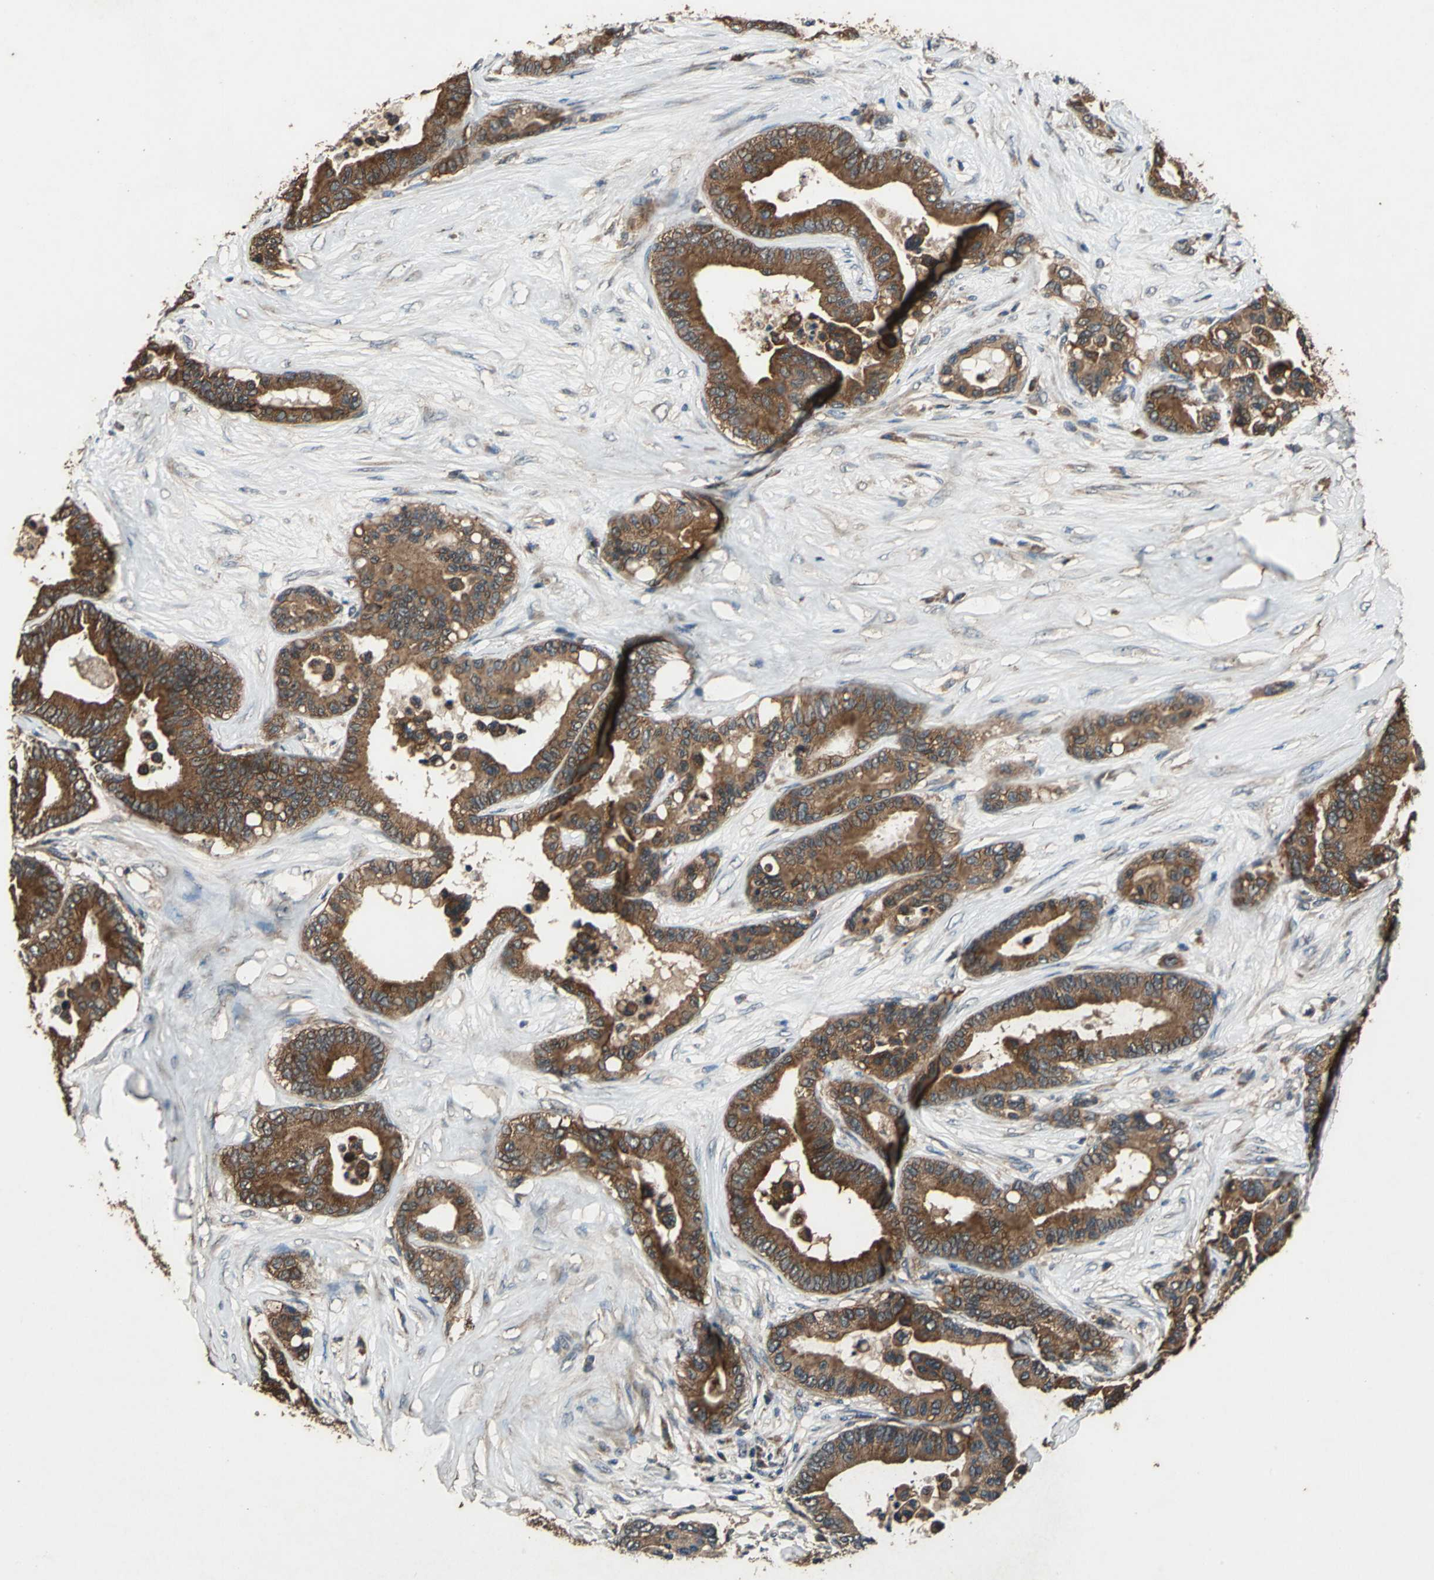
{"staining": {"intensity": "strong", "quantity": ">75%", "location": "cytoplasmic/membranous"}, "tissue": "colorectal cancer", "cell_type": "Tumor cells", "image_type": "cancer", "snomed": [{"axis": "morphology", "description": "Adenocarcinoma, NOS"}, {"axis": "topography", "description": "Colon"}], "caption": "Immunohistochemistry (IHC) (DAB (3,3'-diaminobenzidine)) staining of human colorectal cancer (adenocarcinoma) demonstrates strong cytoplasmic/membranous protein positivity in approximately >75% of tumor cells.", "gene": "ZNF608", "patient": {"sex": "male", "age": 82}}